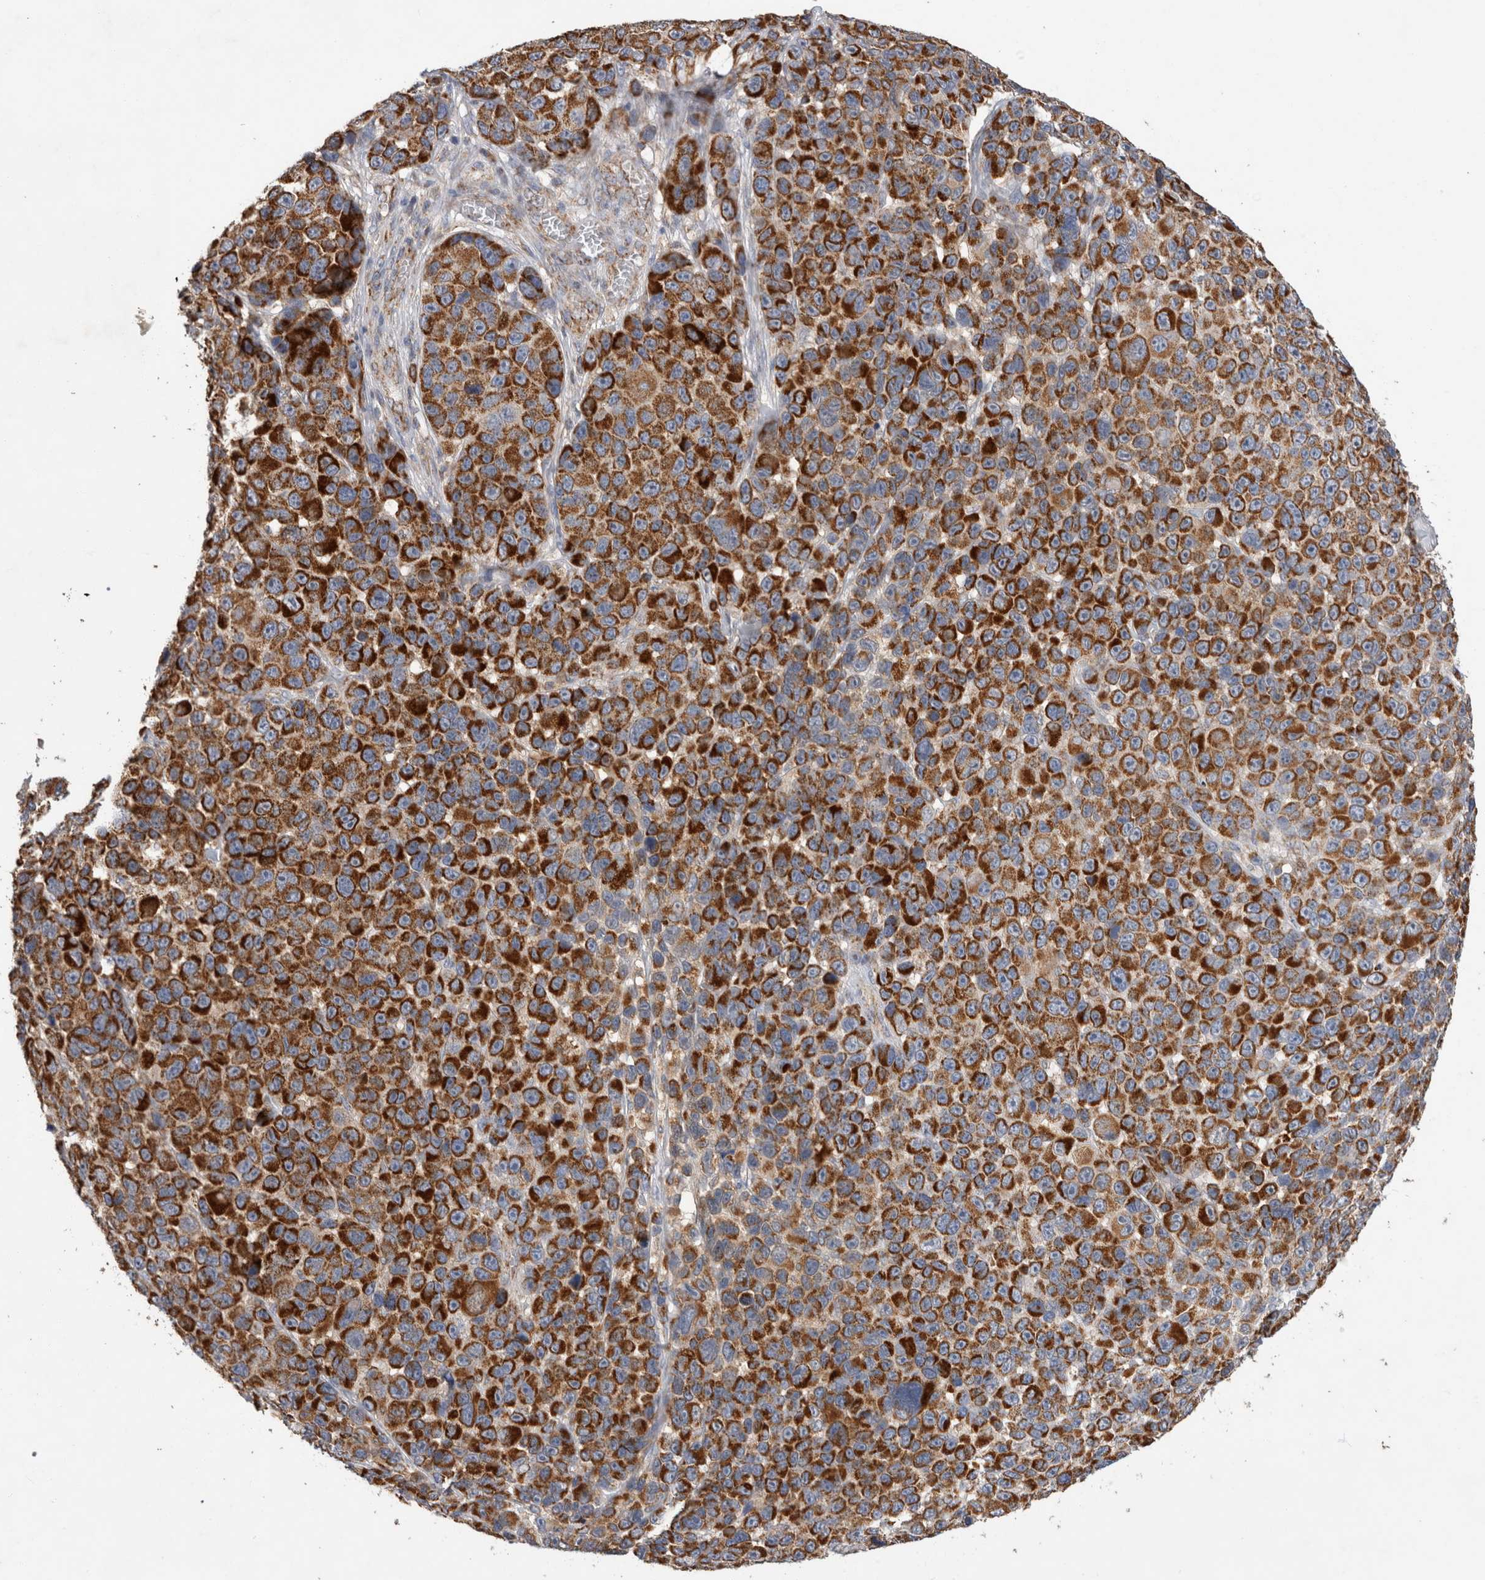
{"staining": {"intensity": "strong", "quantity": ">75%", "location": "cytoplasmic/membranous"}, "tissue": "melanoma", "cell_type": "Tumor cells", "image_type": "cancer", "snomed": [{"axis": "morphology", "description": "Malignant melanoma, NOS"}, {"axis": "topography", "description": "Skin"}], "caption": "A brown stain highlights strong cytoplasmic/membranous positivity of a protein in human melanoma tumor cells.", "gene": "IARS2", "patient": {"sex": "male", "age": 53}}